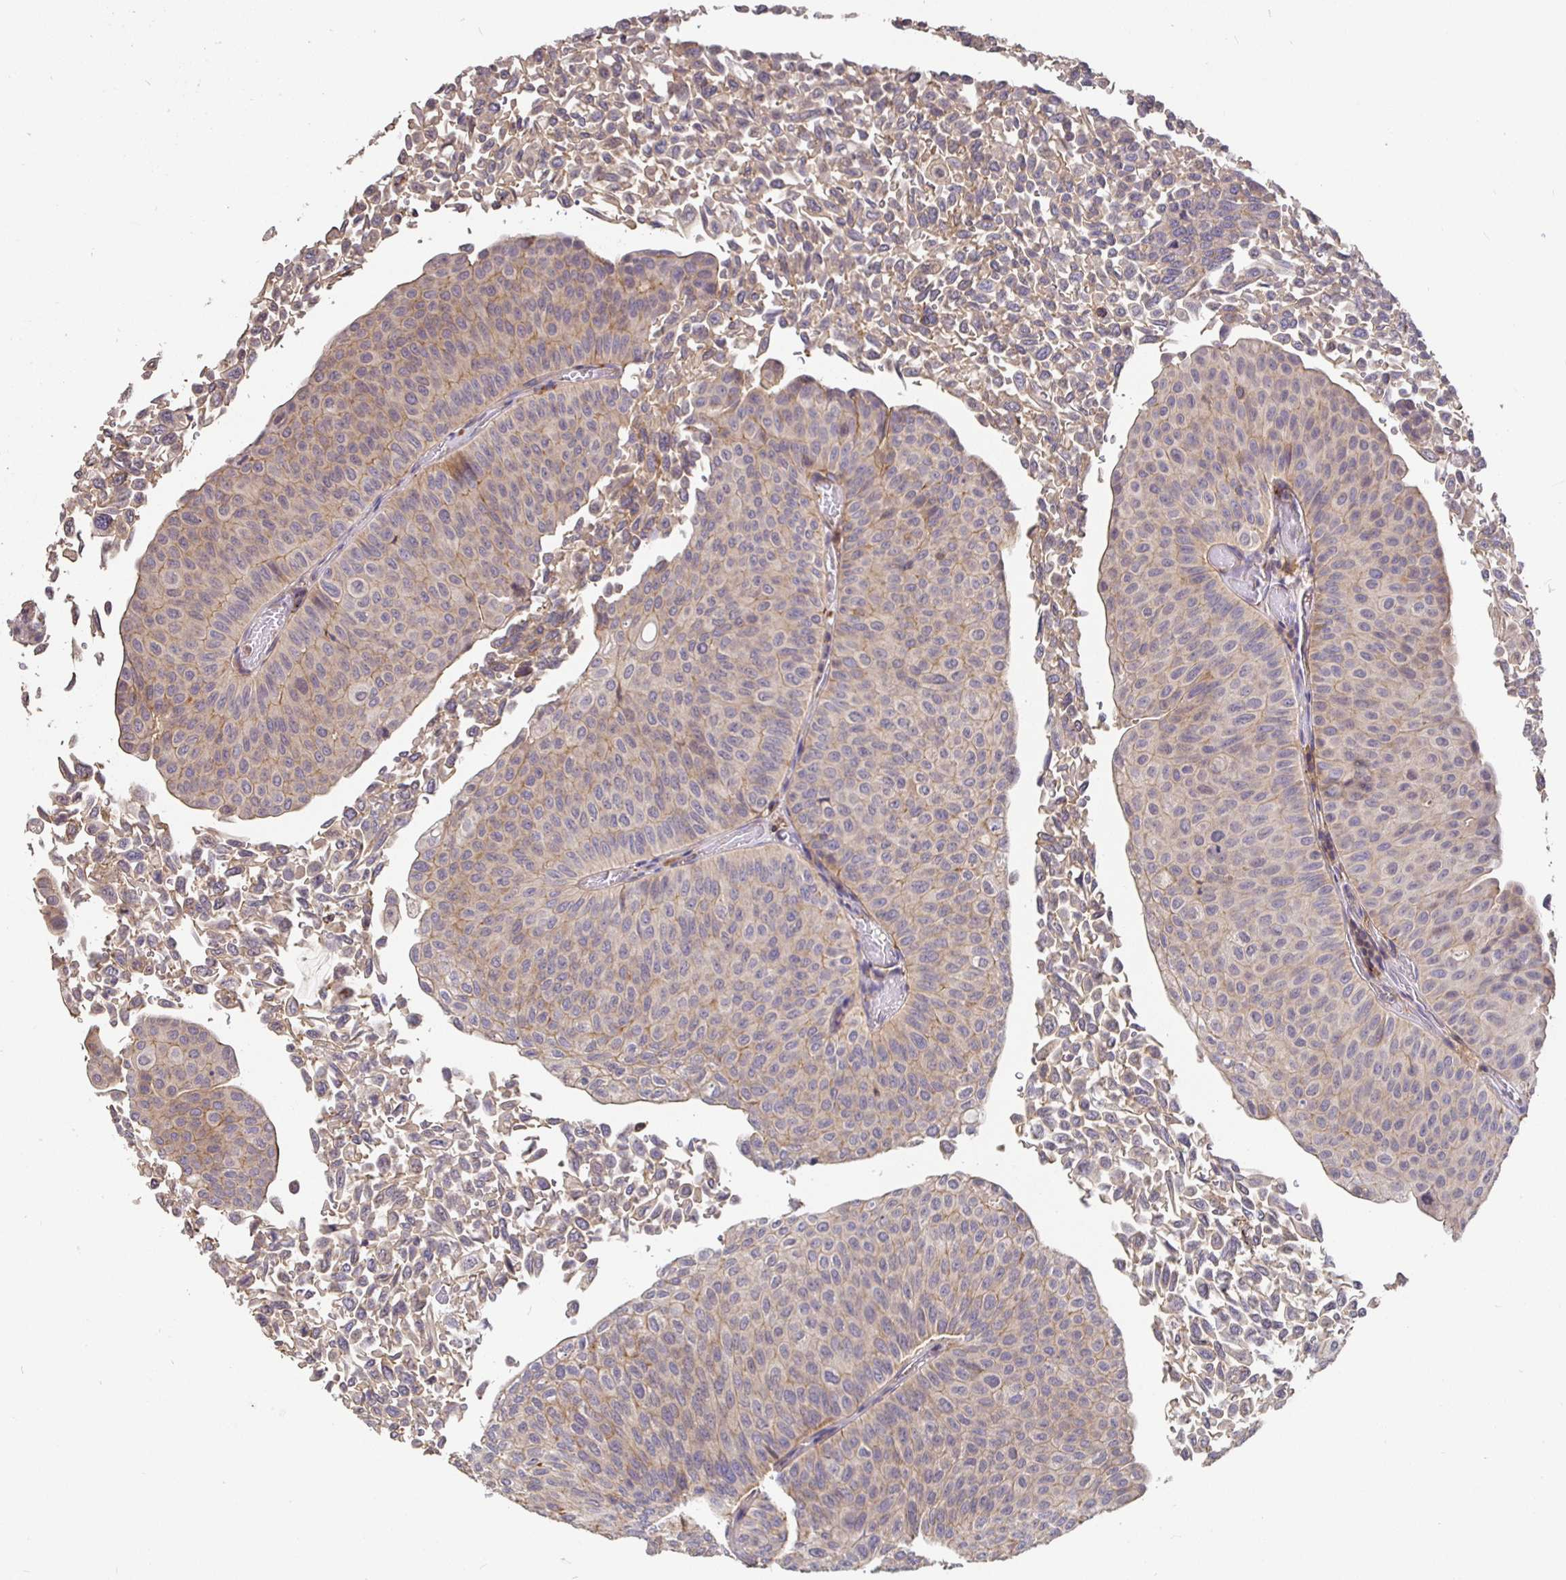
{"staining": {"intensity": "weak", "quantity": "25%-75%", "location": "cytoplasmic/membranous"}, "tissue": "urothelial cancer", "cell_type": "Tumor cells", "image_type": "cancer", "snomed": [{"axis": "morphology", "description": "Urothelial carcinoma, NOS"}, {"axis": "topography", "description": "Urinary bladder"}], "caption": "Weak cytoplasmic/membranous positivity for a protein is appreciated in approximately 25%-75% of tumor cells of urothelial cancer using immunohistochemistry (IHC).", "gene": "C1QTNF7", "patient": {"sex": "male", "age": 59}}